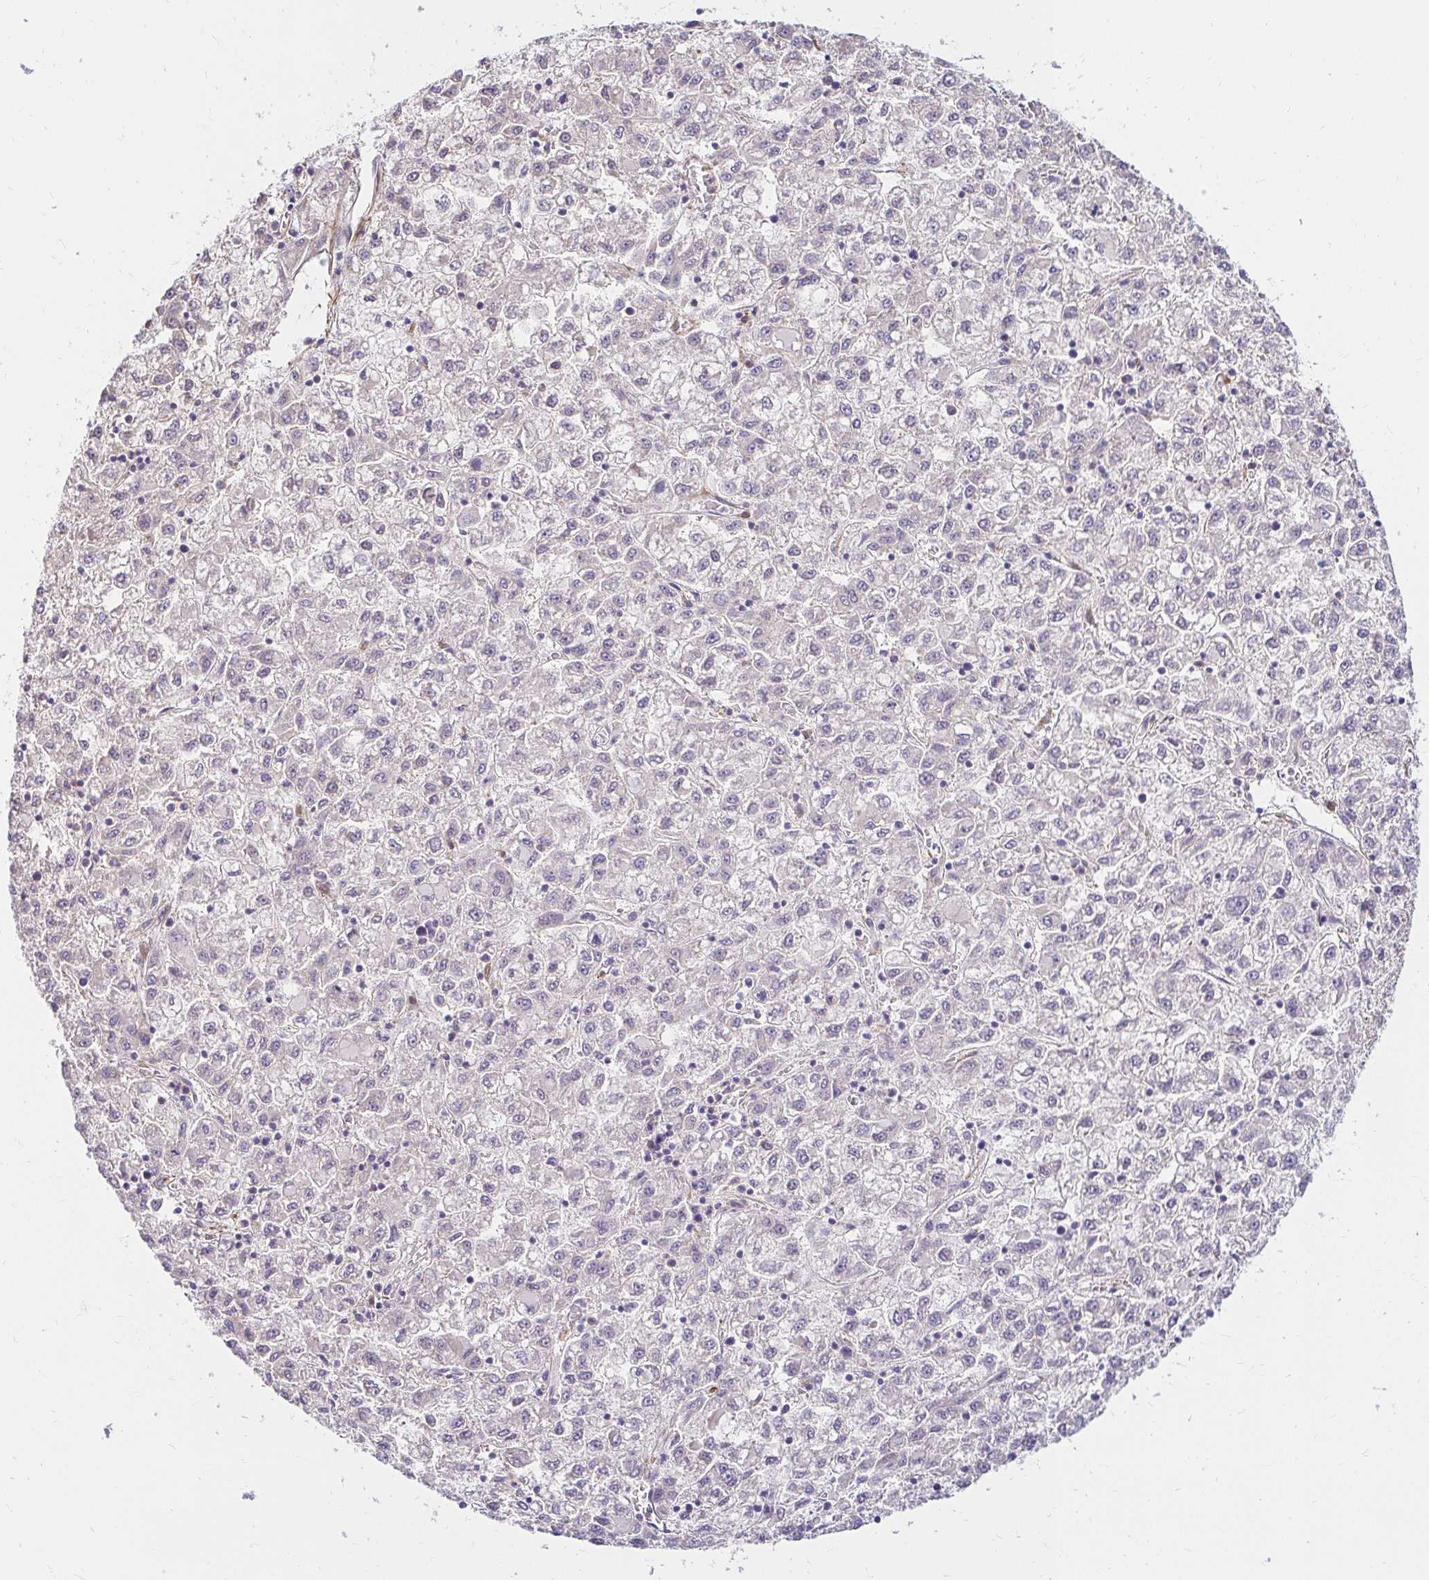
{"staining": {"intensity": "negative", "quantity": "none", "location": "none"}, "tissue": "liver cancer", "cell_type": "Tumor cells", "image_type": "cancer", "snomed": [{"axis": "morphology", "description": "Carcinoma, Hepatocellular, NOS"}, {"axis": "topography", "description": "Liver"}], "caption": "There is no significant expression in tumor cells of liver cancer (hepatocellular carcinoma).", "gene": "YAP1", "patient": {"sex": "male", "age": 40}}